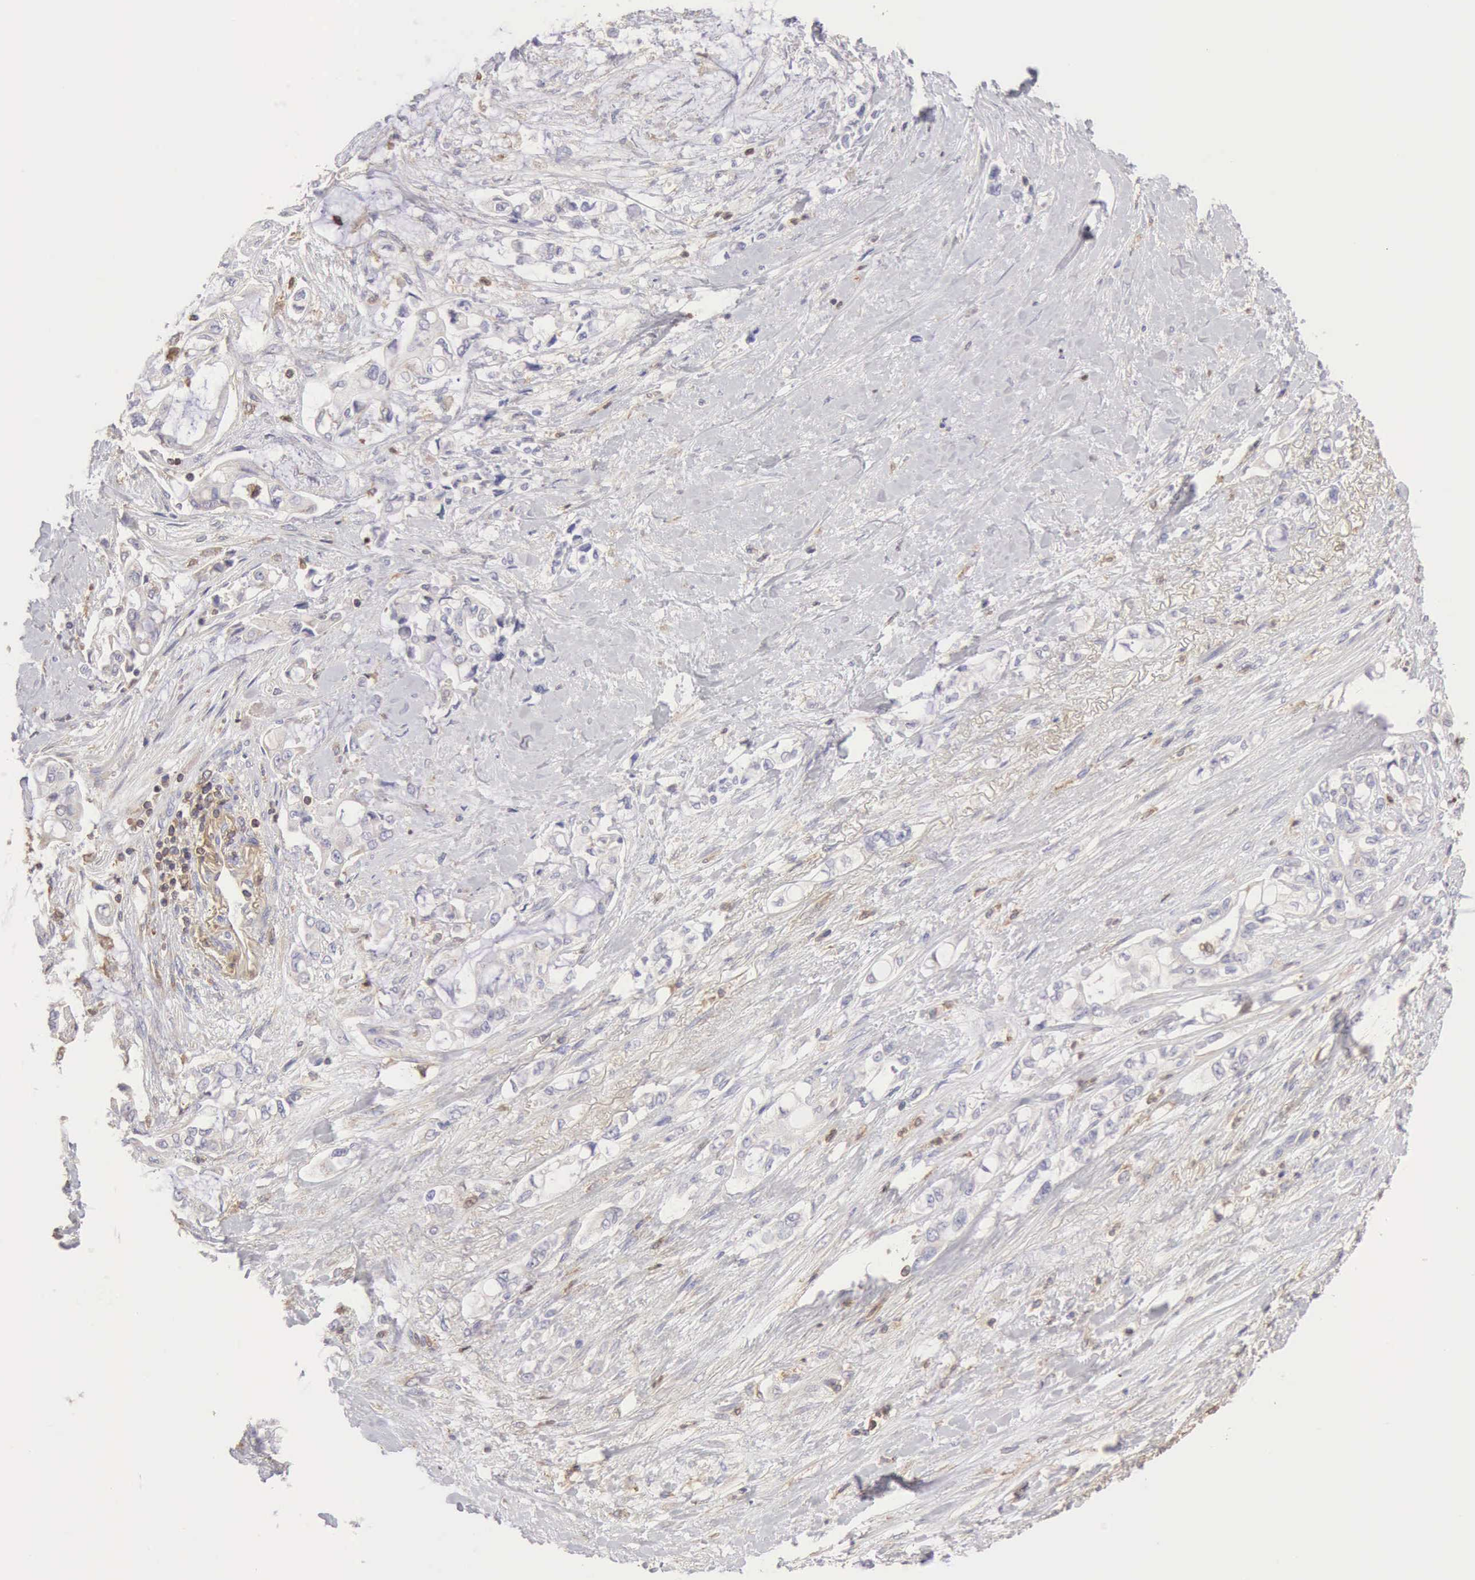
{"staining": {"intensity": "negative", "quantity": "none", "location": "none"}, "tissue": "pancreatic cancer", "cell_type": "Tumor cells", "image_type": "cancer", "snomed": [{"axis": "morphology", "description": "Adenocarcinoma, NOS"}, {"axis": "topography", "description": "Pancreas"}], "caption": "High magnification brightfield microscopy of pancreatic adenocarcinoma stained with DAB (3,3'-diaminobenzidine) (brown) and counterstained with hematoxylin (blue): tumor cells show no significant expression.", "gene": "ARHGAP4", "patient": {"sex": "female", "age": 70}}